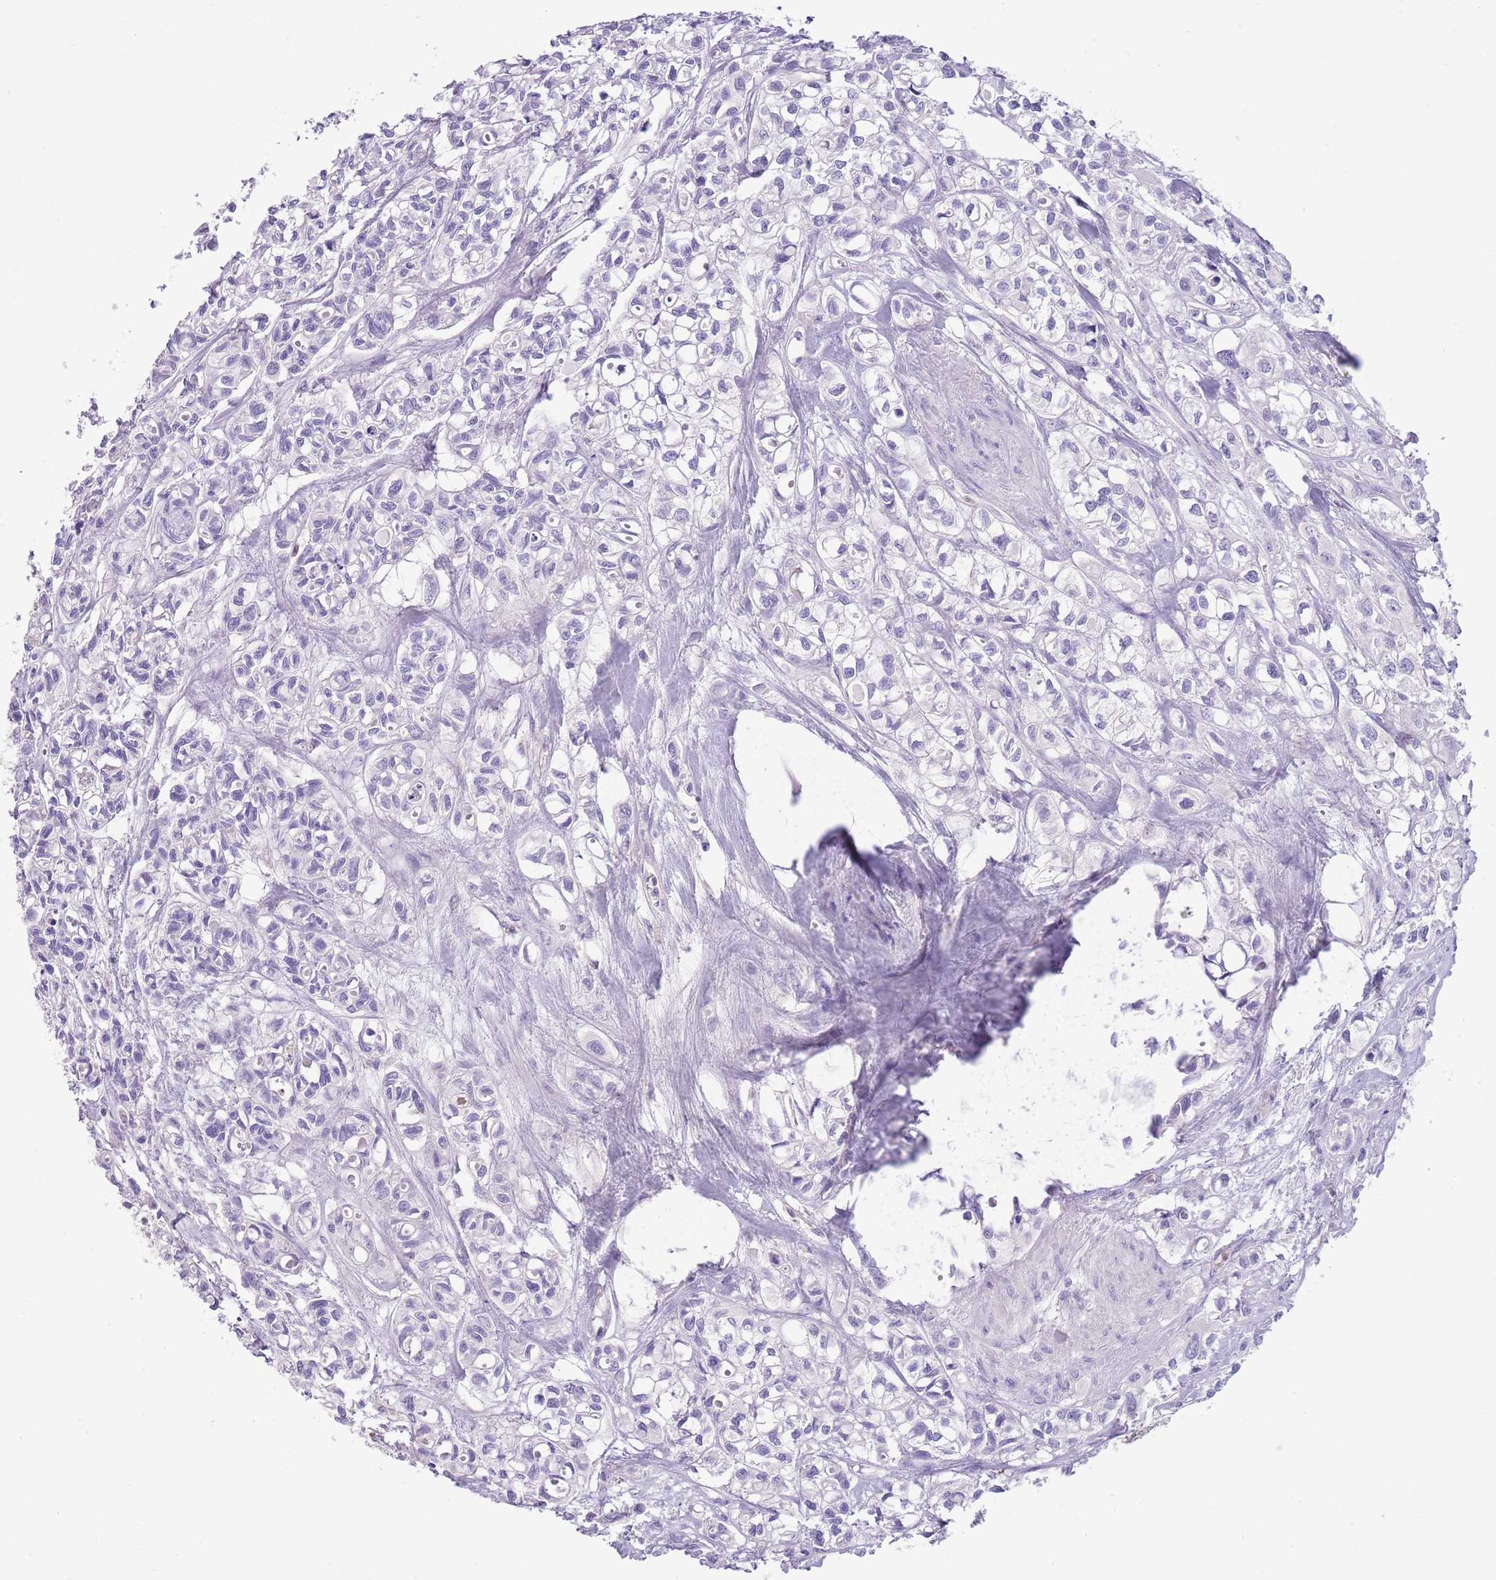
{"staining": {"intensity": "negative", "quantity": "none", "location": "none"}, "tissue": "urothelial cancer", "cell_type": "Tumor cells", "image_type": "cancer", "snomed": [{"axis": "morphology", "description": "Urothelial carcinoma, High grade"}, {"axis": "topography", "description": "Urinary bladder"}], "caption": "Immunohistochemistry (IHC) histopathology image of human urothelial cancer stained for a protein (brown), which shows no staining in tumor cells. The staining is performed using DAB (3,3'-diaminobenzidine) brown chromogen with nuclei counter-stained in using hematoxylin.", "gene": "OR4Q3", "patient": {"sex": "male", "age": 67}}